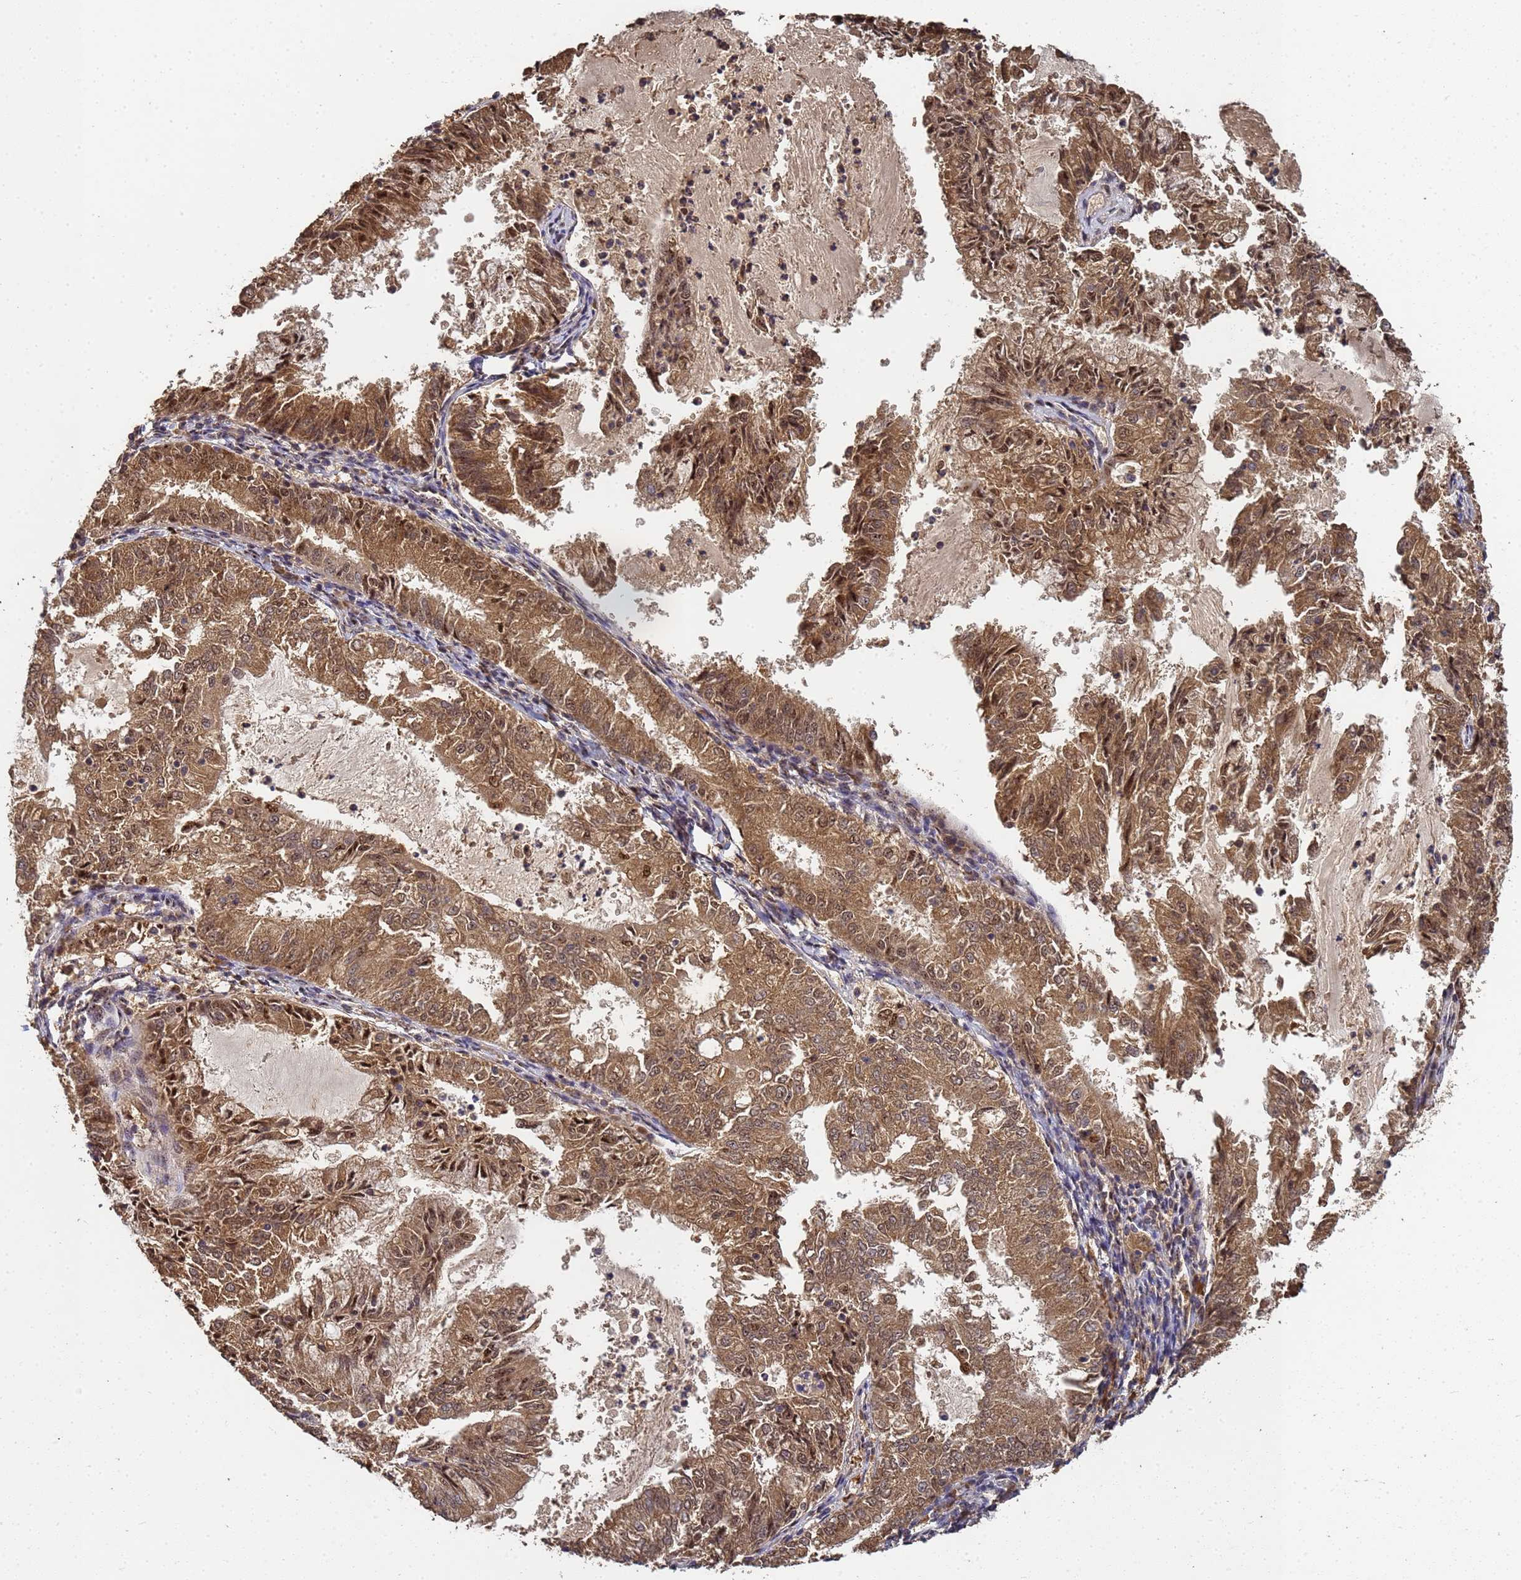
{"staining": {"intensity": "moderate", "quantity": ">75%", "location": "cytoplasmic/membranous,nuclear"}, "tissue": "endometrial cancer", "cell_type": "Tumor cells", "image_type": "cancer", "snomed": [{"axis": "morphology", "description": "Adenocarcinoma, NOS"}, {"axis": "topography", "description": "Endometrium"}], "caption": "Approximately >75% of tumor cells in human endometrial adenocarcinoma exhibit moderate cytoplasmic/membranous and nuclear protein expression as visualized by brown immunohistochemical staining.", "gene": "SECISBP2", "patient": {"sex": "female", "age": 57}}